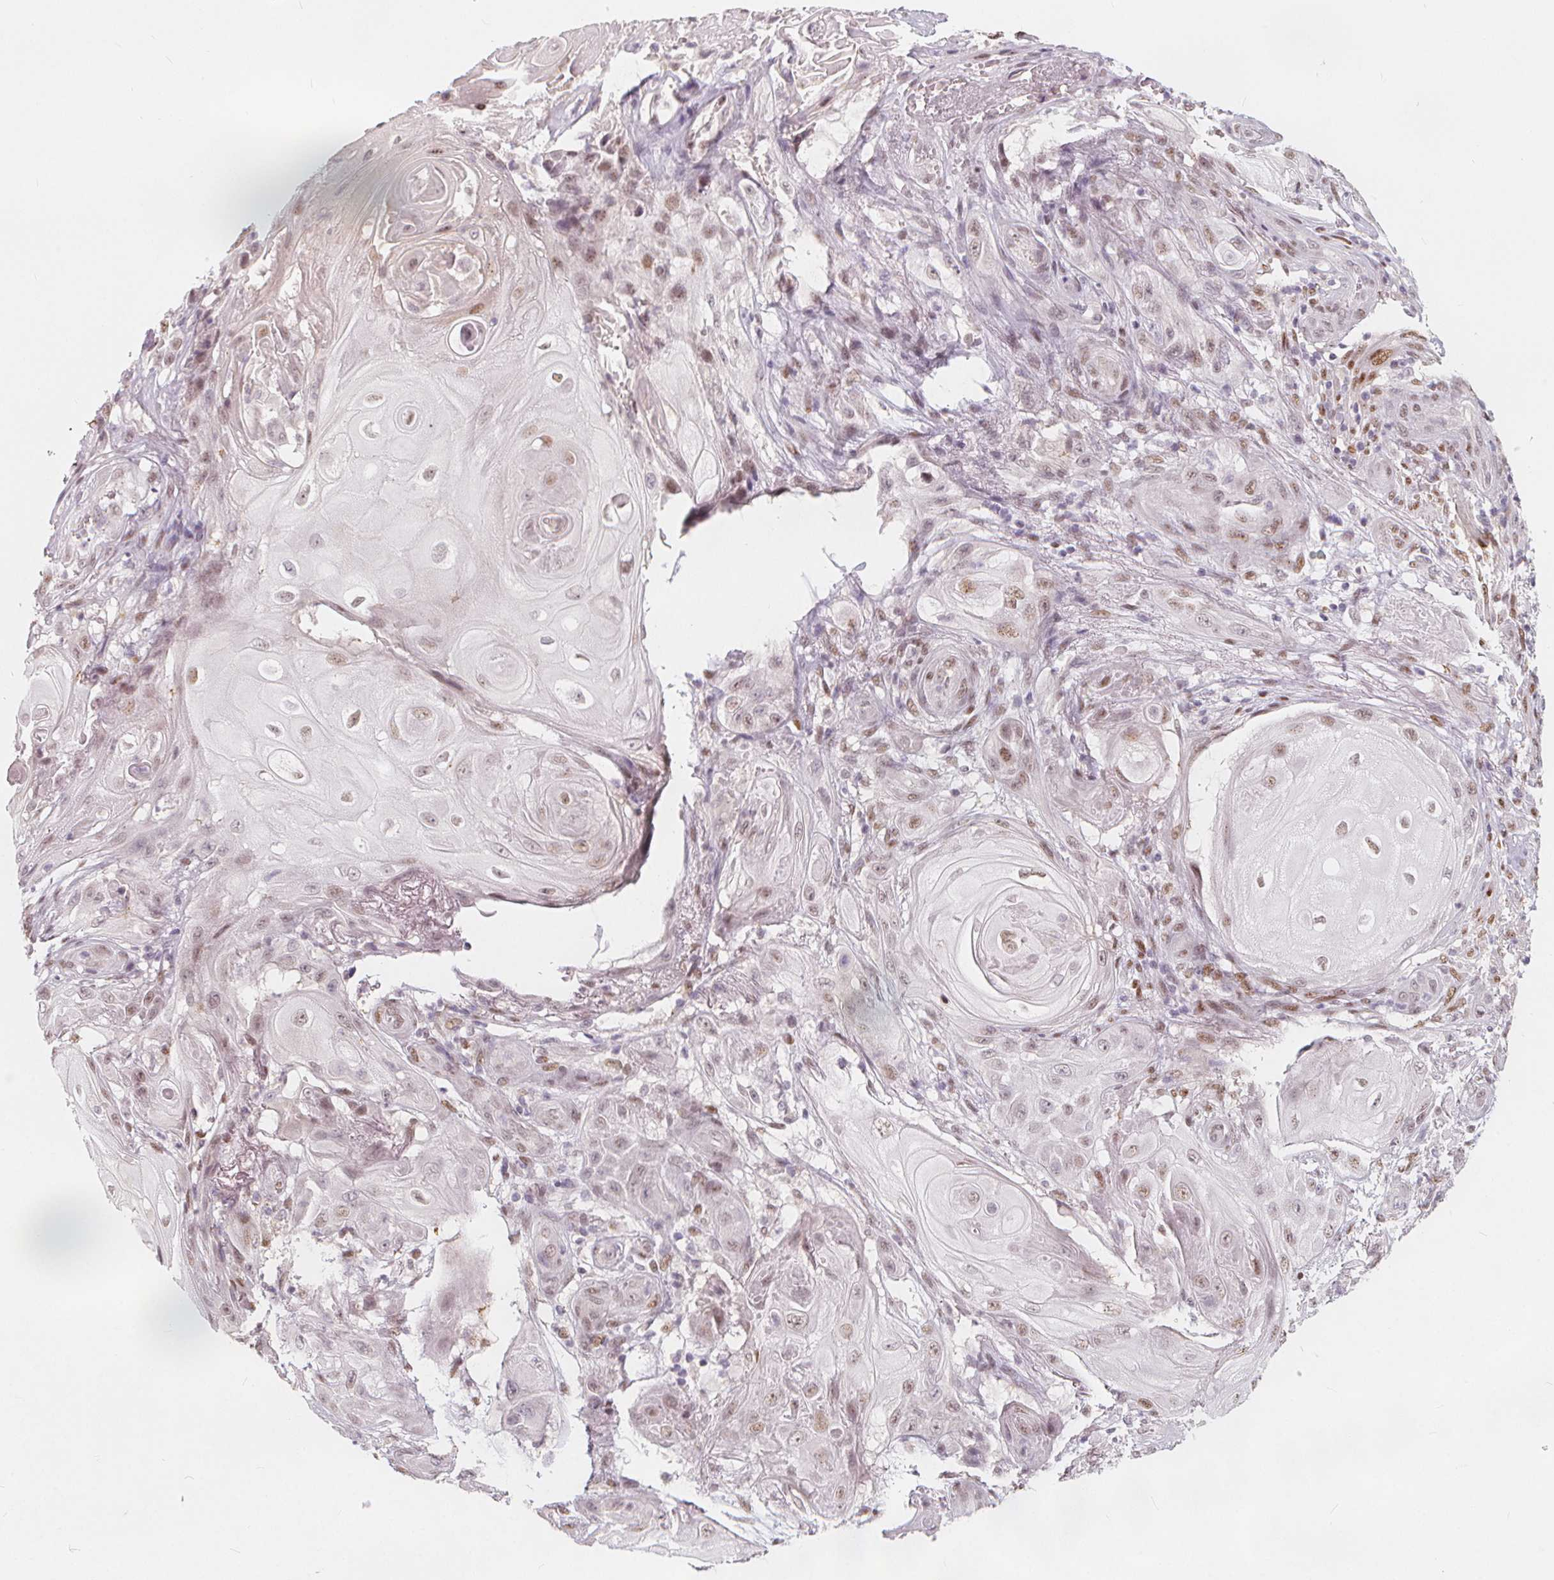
{"staining": {"intensity": "weak", "quantity": ">75%", "location": "nuclear"}, "tissue": "skin cancer", "cell_type": "Tumor cells", "image_type": "cancer", "snomed": [{"axis": "morphology", "description": "Squamous cell carcinoma, NOS"}, {"axis": "topography", "description": "Skin"}], "caption": "DAB immunohistochemical staining of squamous cell carcinoma (skin) demonstrates weak nuclear protein positivity in approximately >75% of tumor cells. The protein is shown in brown color, while the nuclei are stained blue.", "gene": "DRC3", "patient": {"sex": "male", "age": 62}}